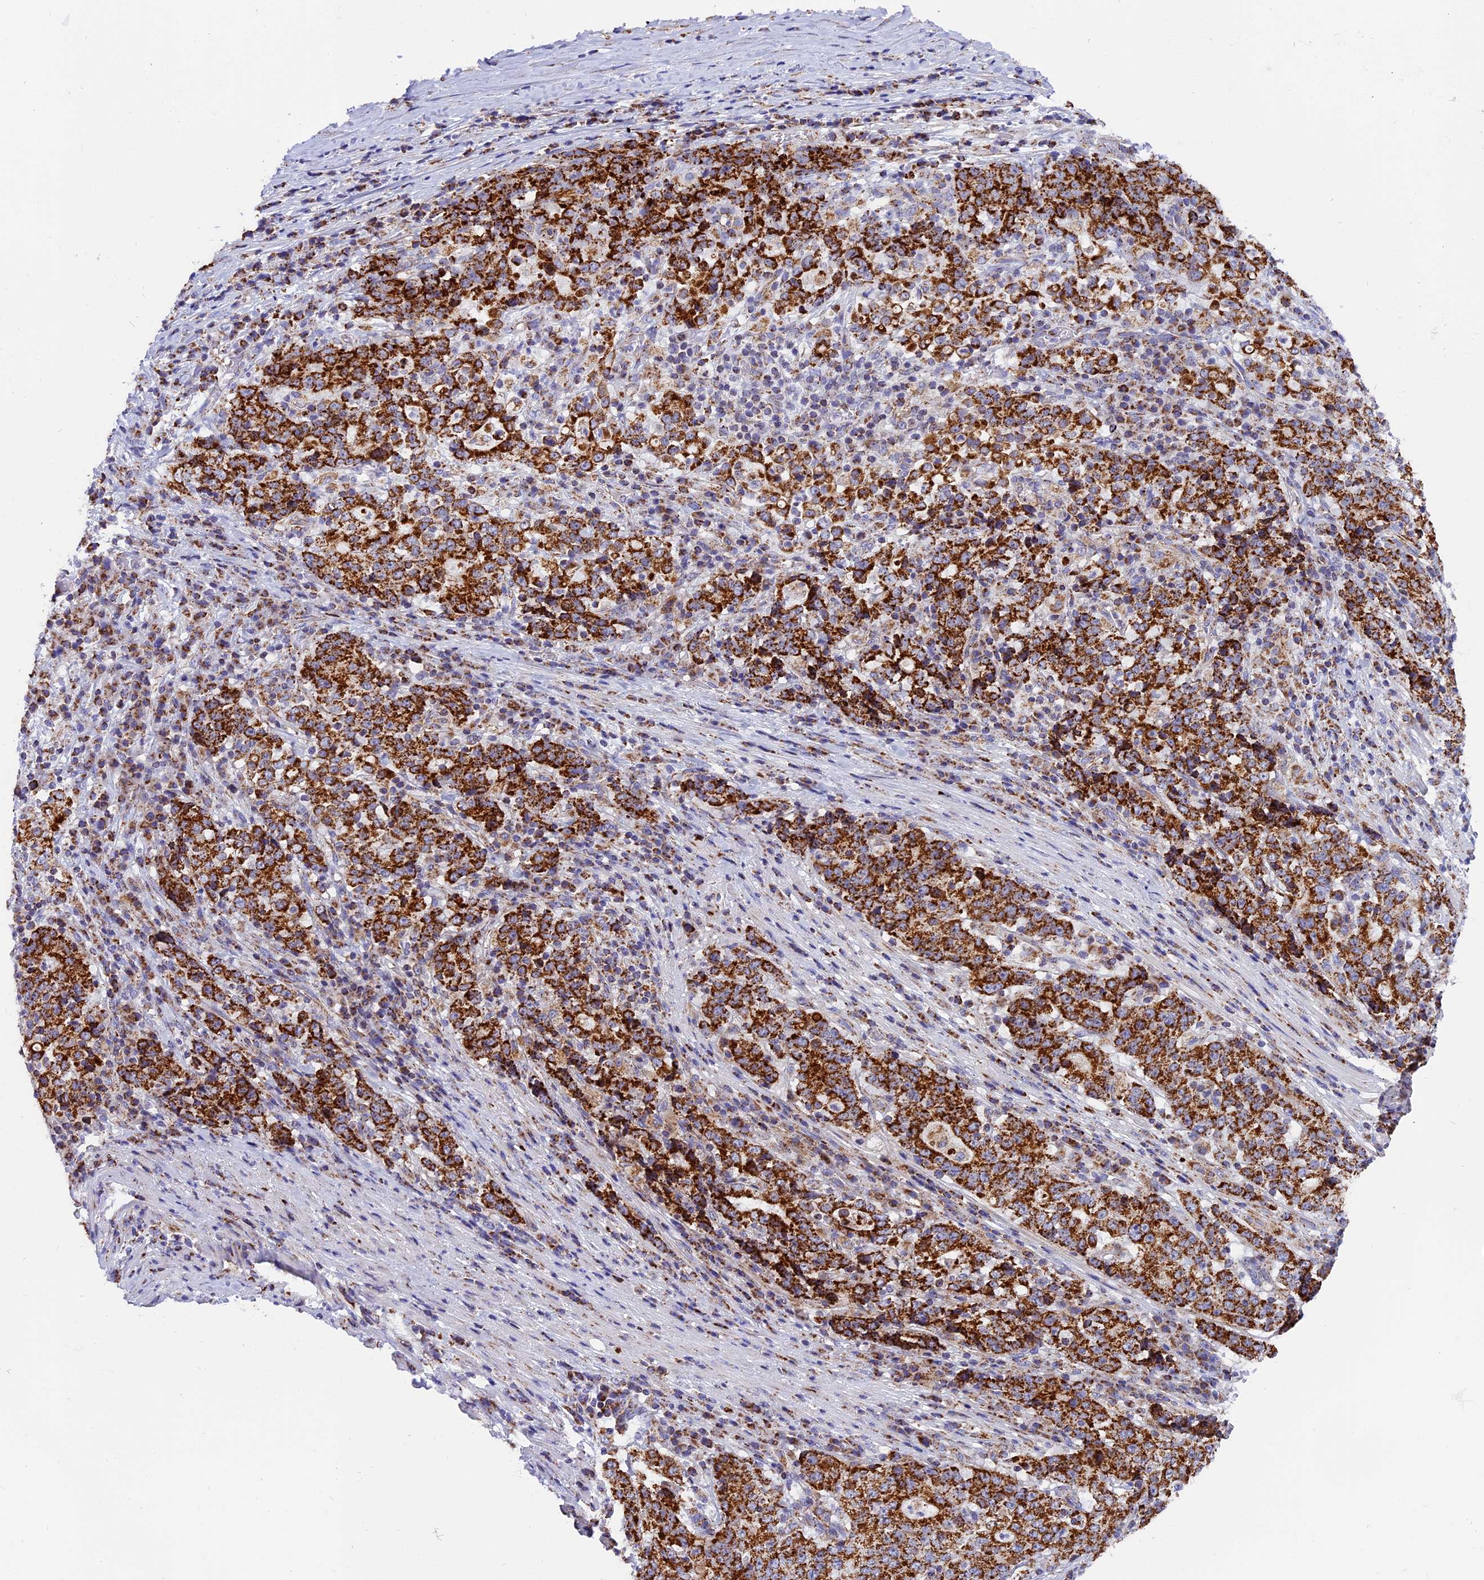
{"staining": {"intensity": "strong", "quantity": ">75%", "location": "cytoplasmic/membranous"}, "tissue": "stomach cancer", "cell_type": "Tumor cells", "image_type": "cancer", "snomed": [{"axis": "morphology", "description": "Adenocarcinoma, NOS"}, {"axis": "topography", "description": "Stomach"}], "caption": "Immunohistochemical staining of human stomach cancer (adenocarcinoma) shows high levels of strong cytoplasmic/membranous staining in approximately >75% of tumor cells. The protein of interest is shown in brown color, while the nuclei are stained blue.", "gene": "MRPS34", "patient": {"sex": "male", "age": 59}}